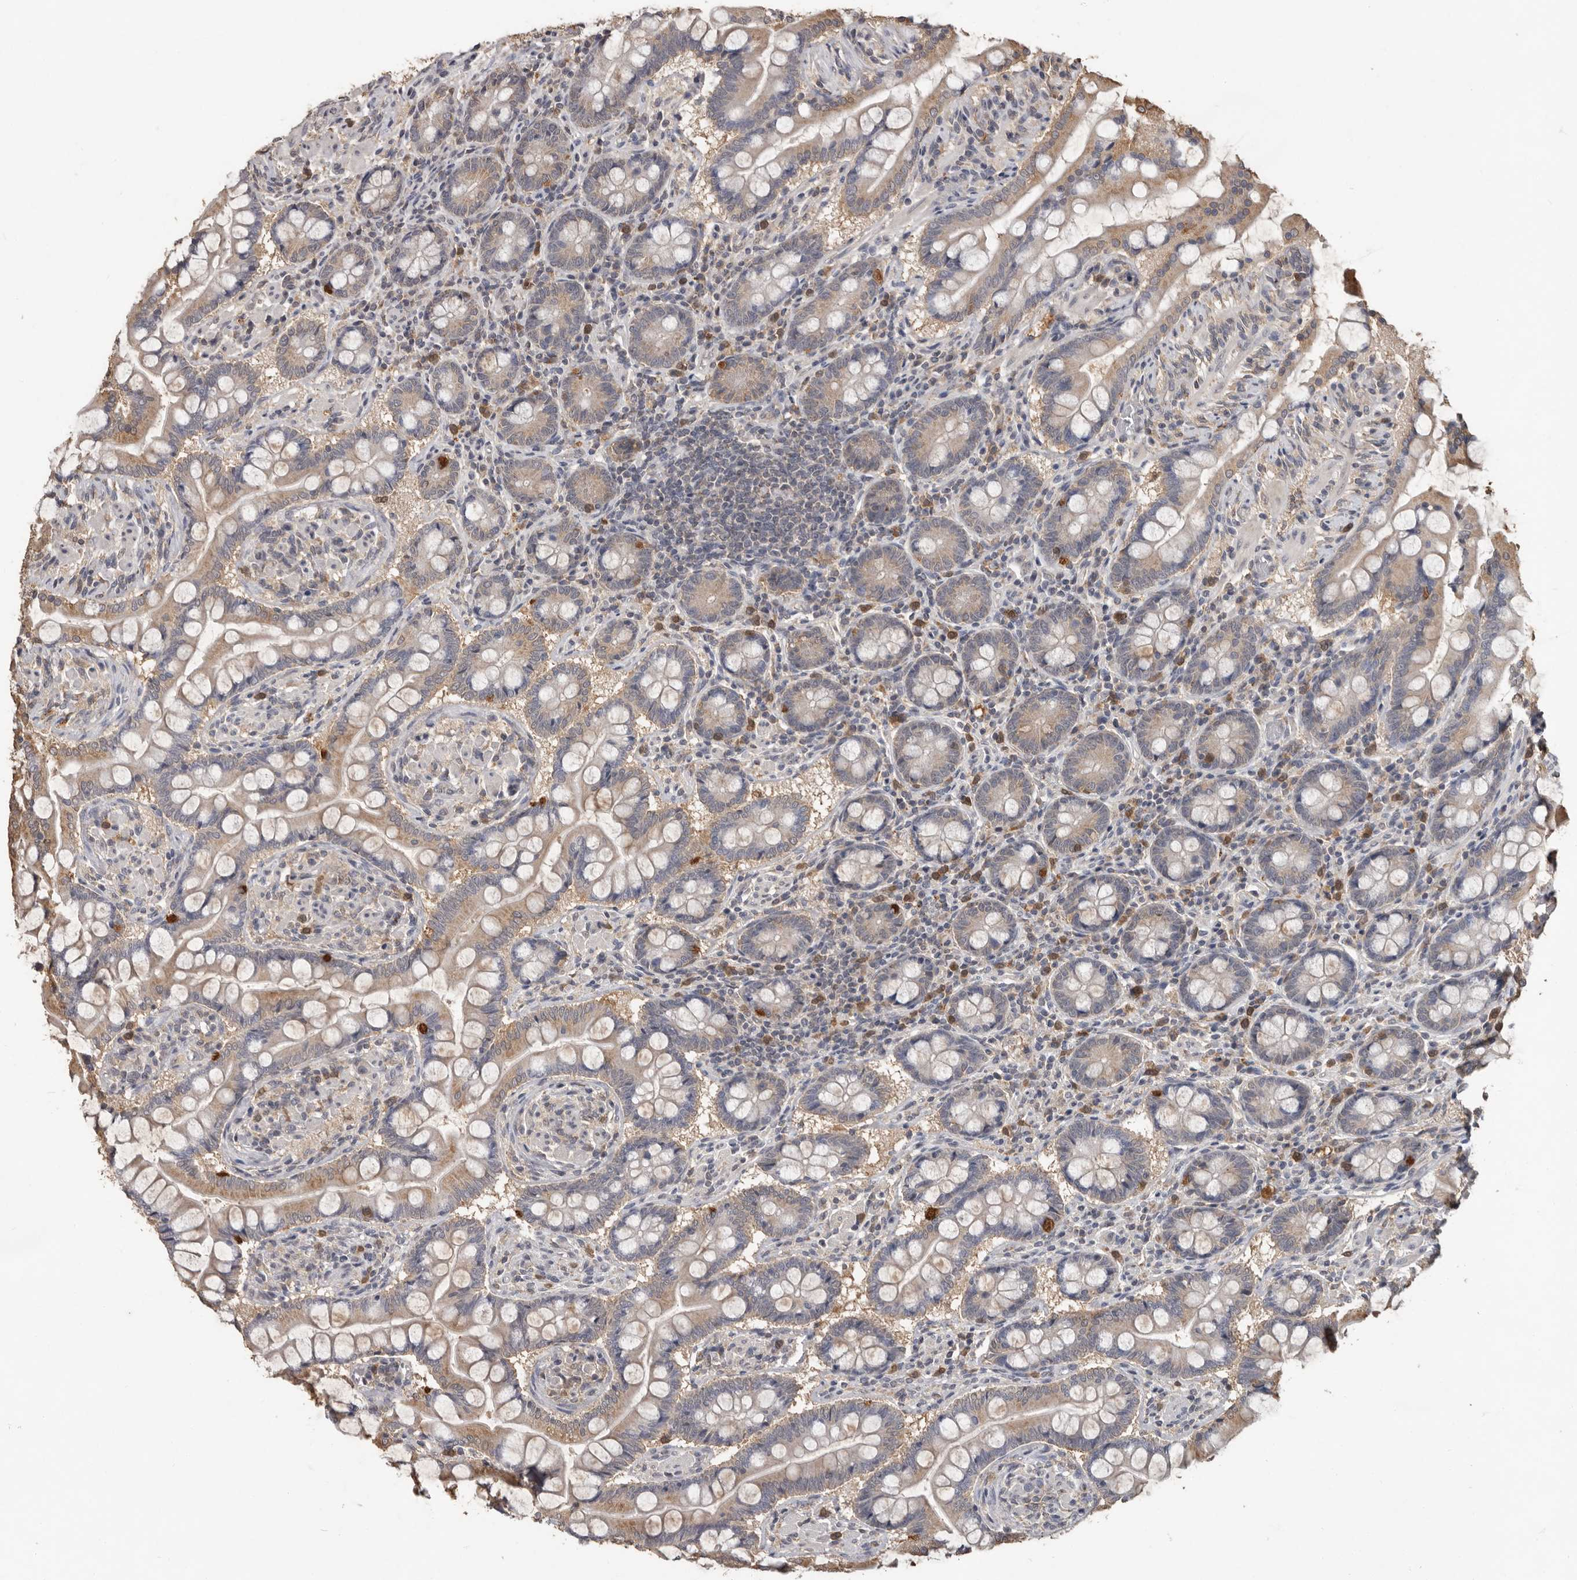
{"staining": {"intensity": "moderate", "quantity": "25%-75%", "location": "cytoplasmic/membranous"}, "tissue": "small intestine", "cell_type": "Glandular cells", "image_type": "normal", "snomed": [{"axis": "morphology", "description": "Normal tissue, NOS"}, {"axis": "topography", "description": "Small intestine"}], "caption": "Small intestine stained for a protein (brown) exhibits moderate cytoplasmic/membranous positive staining in about 25%-75% of glandular cells.", "gene": "MTF1", "patient": {"sex": "male", "age": 41}}